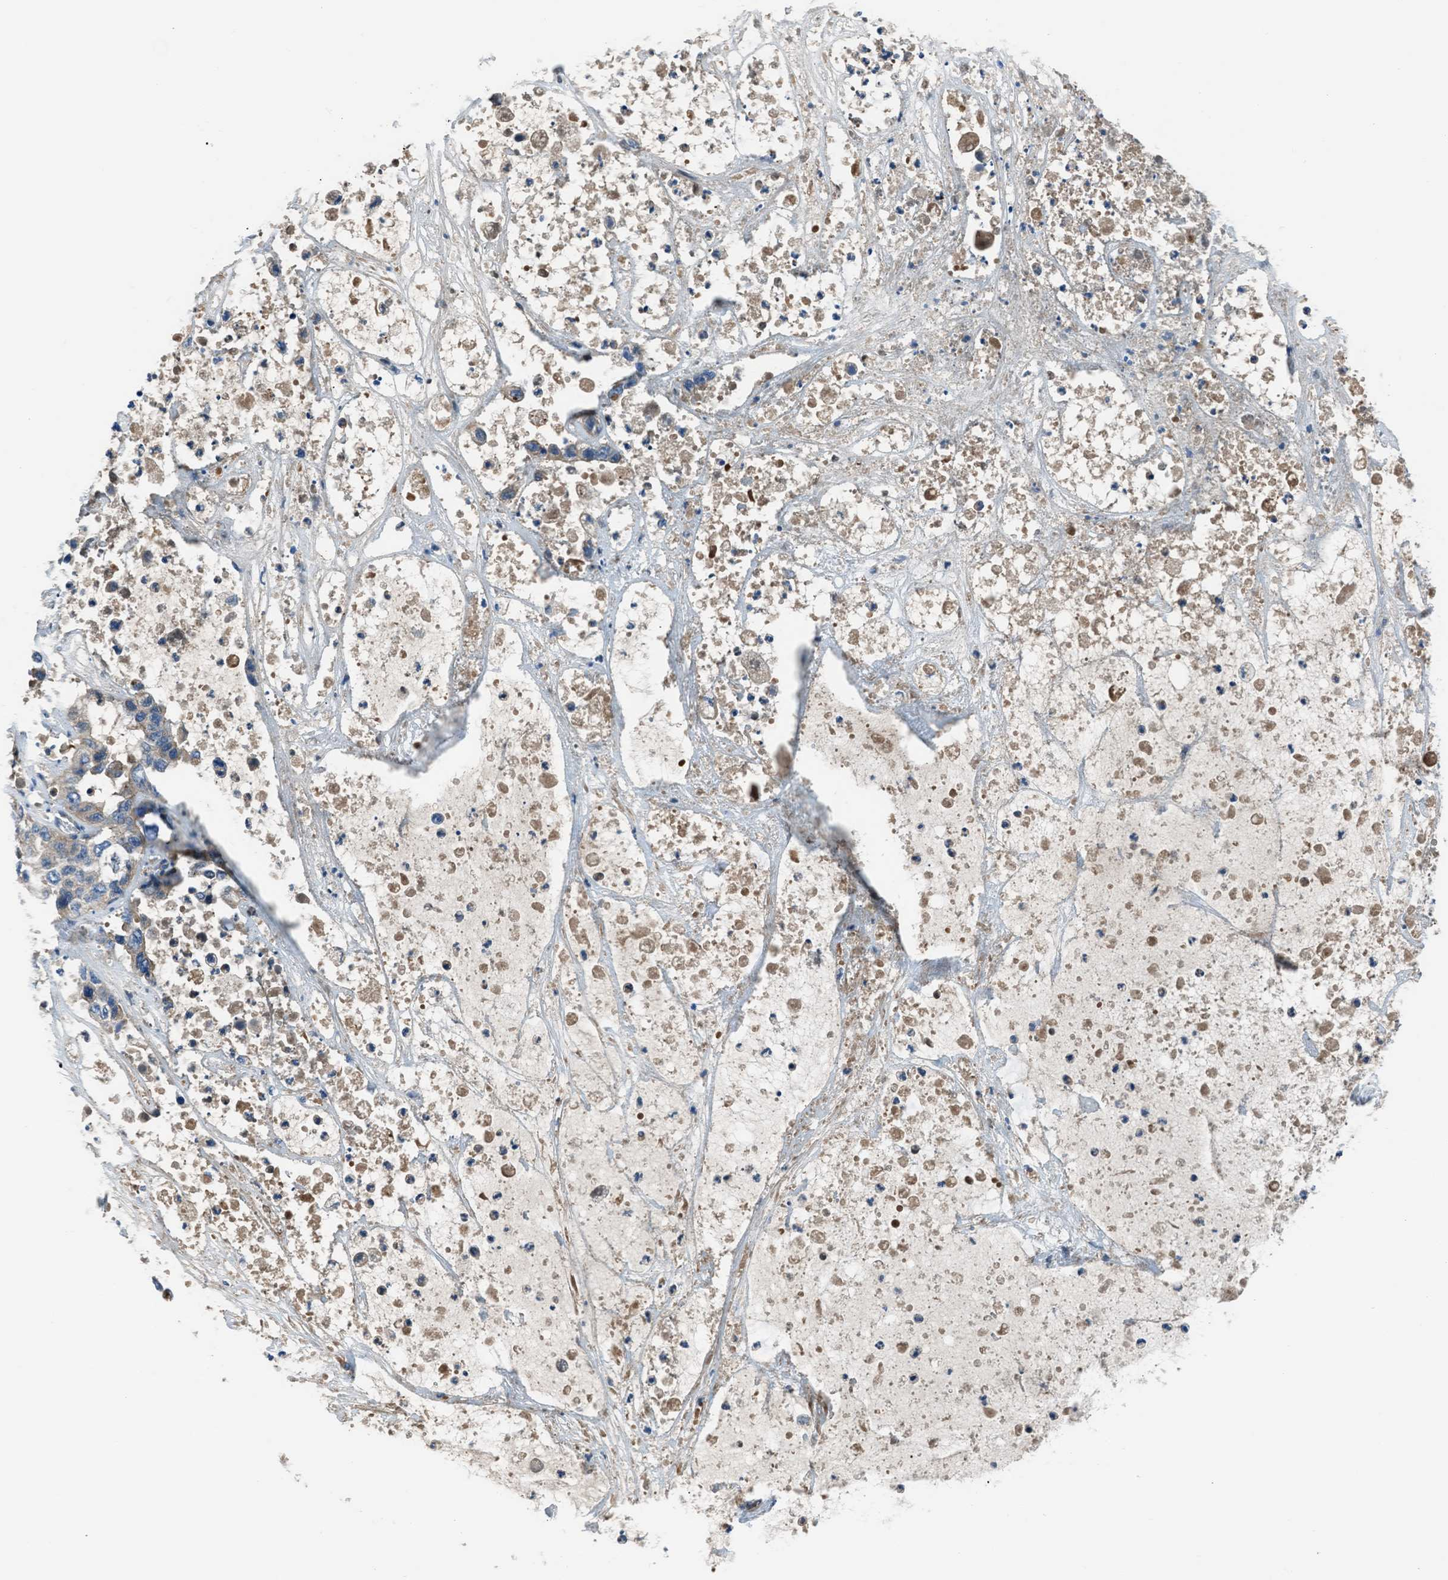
{"staining": {"intensity": "moderate", "quantity": "<25%", "location": "cytoplasmic/membranous"}, "tissue": "pancreatic cancer", "cell_type": "Tumor cells", "image_type": "cancer", "snomed": [{"axis": "morphology", "description": "Adenocarcinoma, NOS"}, {"axis": "topography", "description": "Pancreas"}], "caption": "Immunohistochemistry (IHC) of human pancreatic cancer (adenocarcinoma) displays low levels of moderate cytoplasmic/membranous staining in approximately <25% of tumor cells. (DAB IHC with brightfield microscopy, high magnification).", "gene": "SLC38A6", "patient": {"sex": "female", "age": 78}}